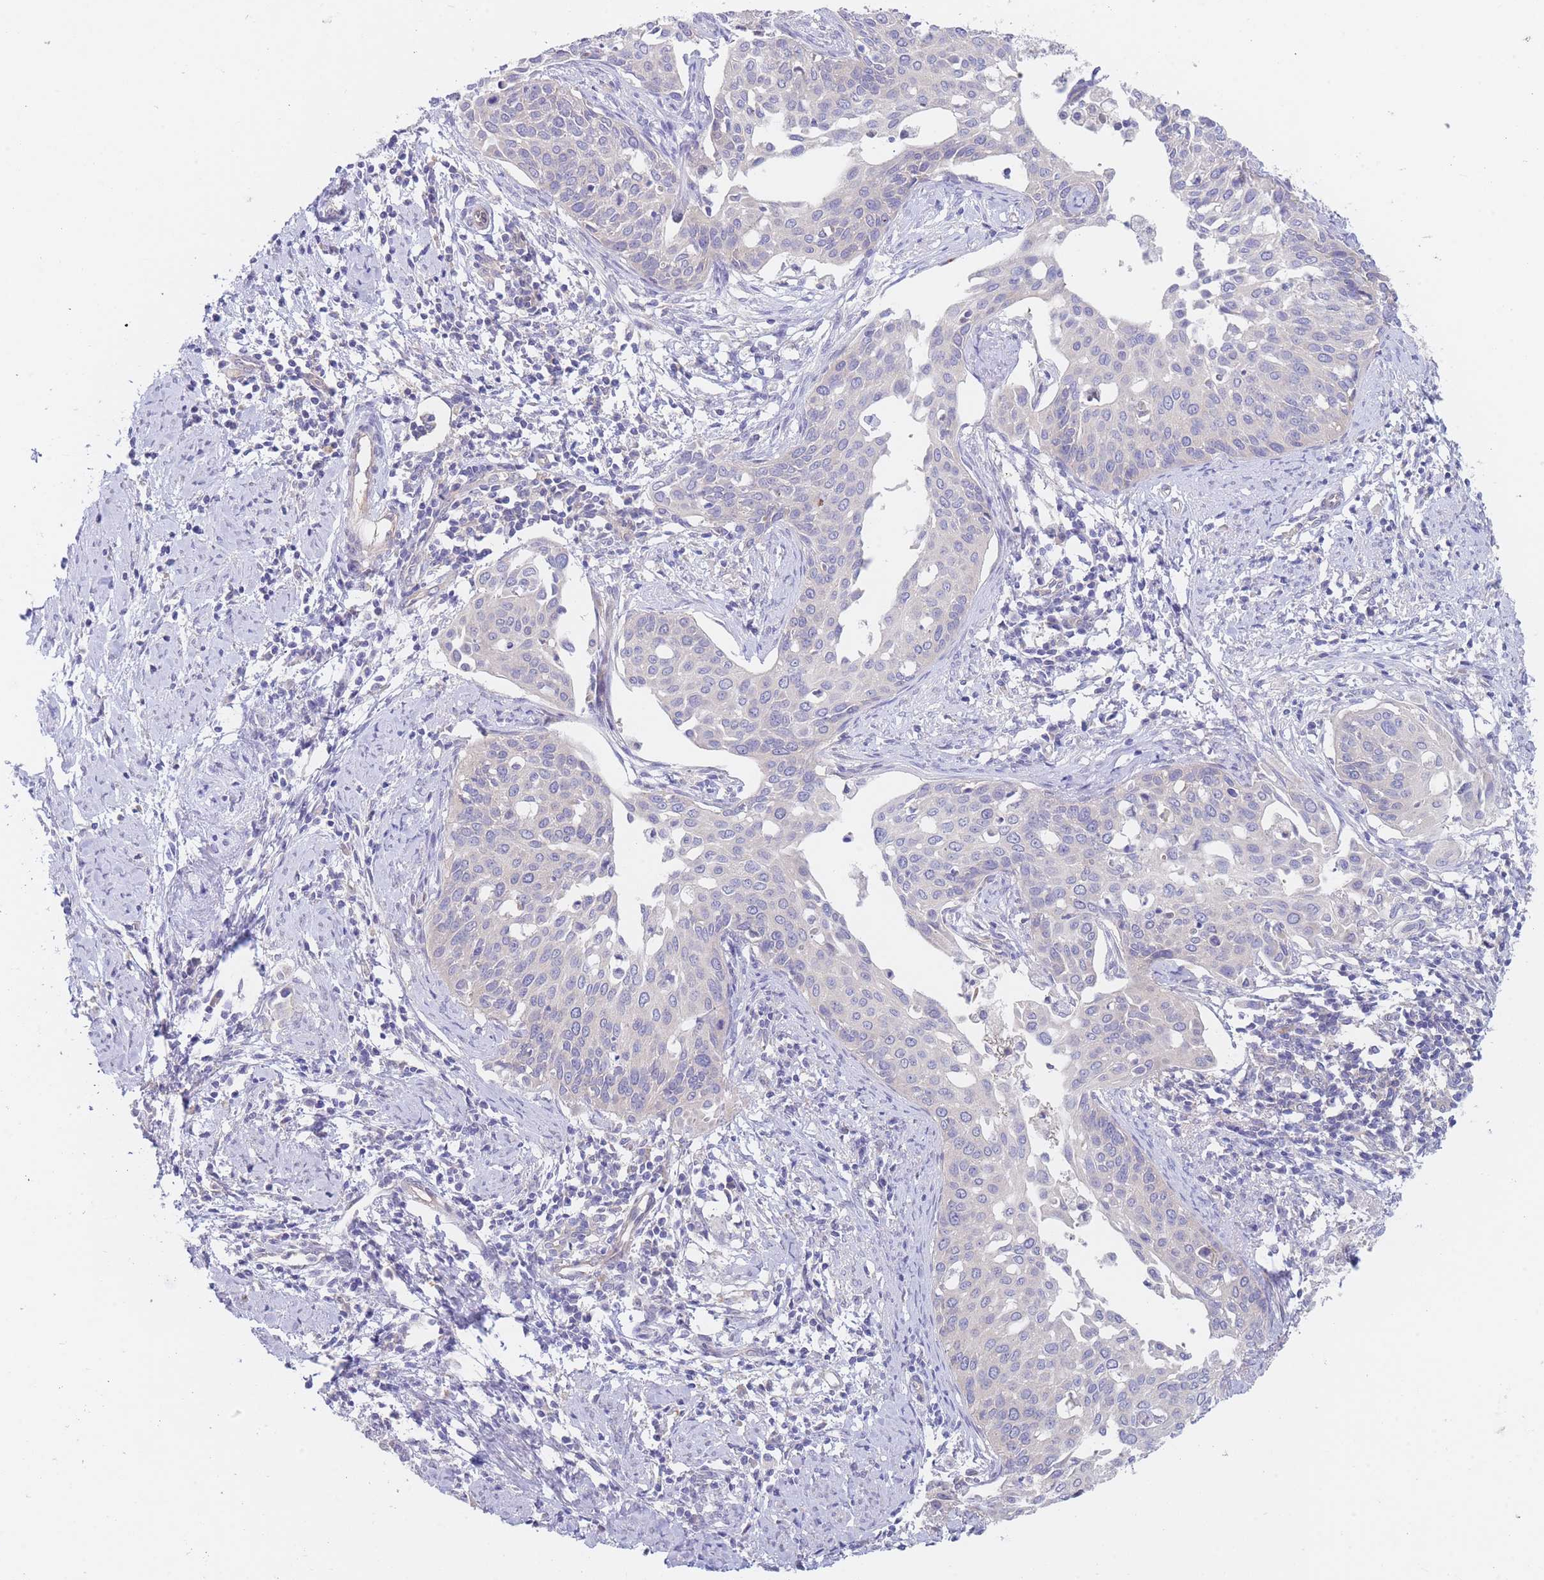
{"staining": {"intensity": "negative", "quantity": "none", "location": "none"}, "tissue": "cervical cancer", "cell_type": "Tumor cells", "image_type": "cancer", "snomed": [{"axis": "morphology", "description": "Squamous cell carcinoma, NOS"}, {"axis": "topography", "description": "Cervix"}], "caption": "Cervical cancer (squamous cell carcinoma) was stained to show a protein in brown. There is no significant positivity in tumor cells.", "gene": "ZNF281", "patient": {"sex": "female", "age": 44}}